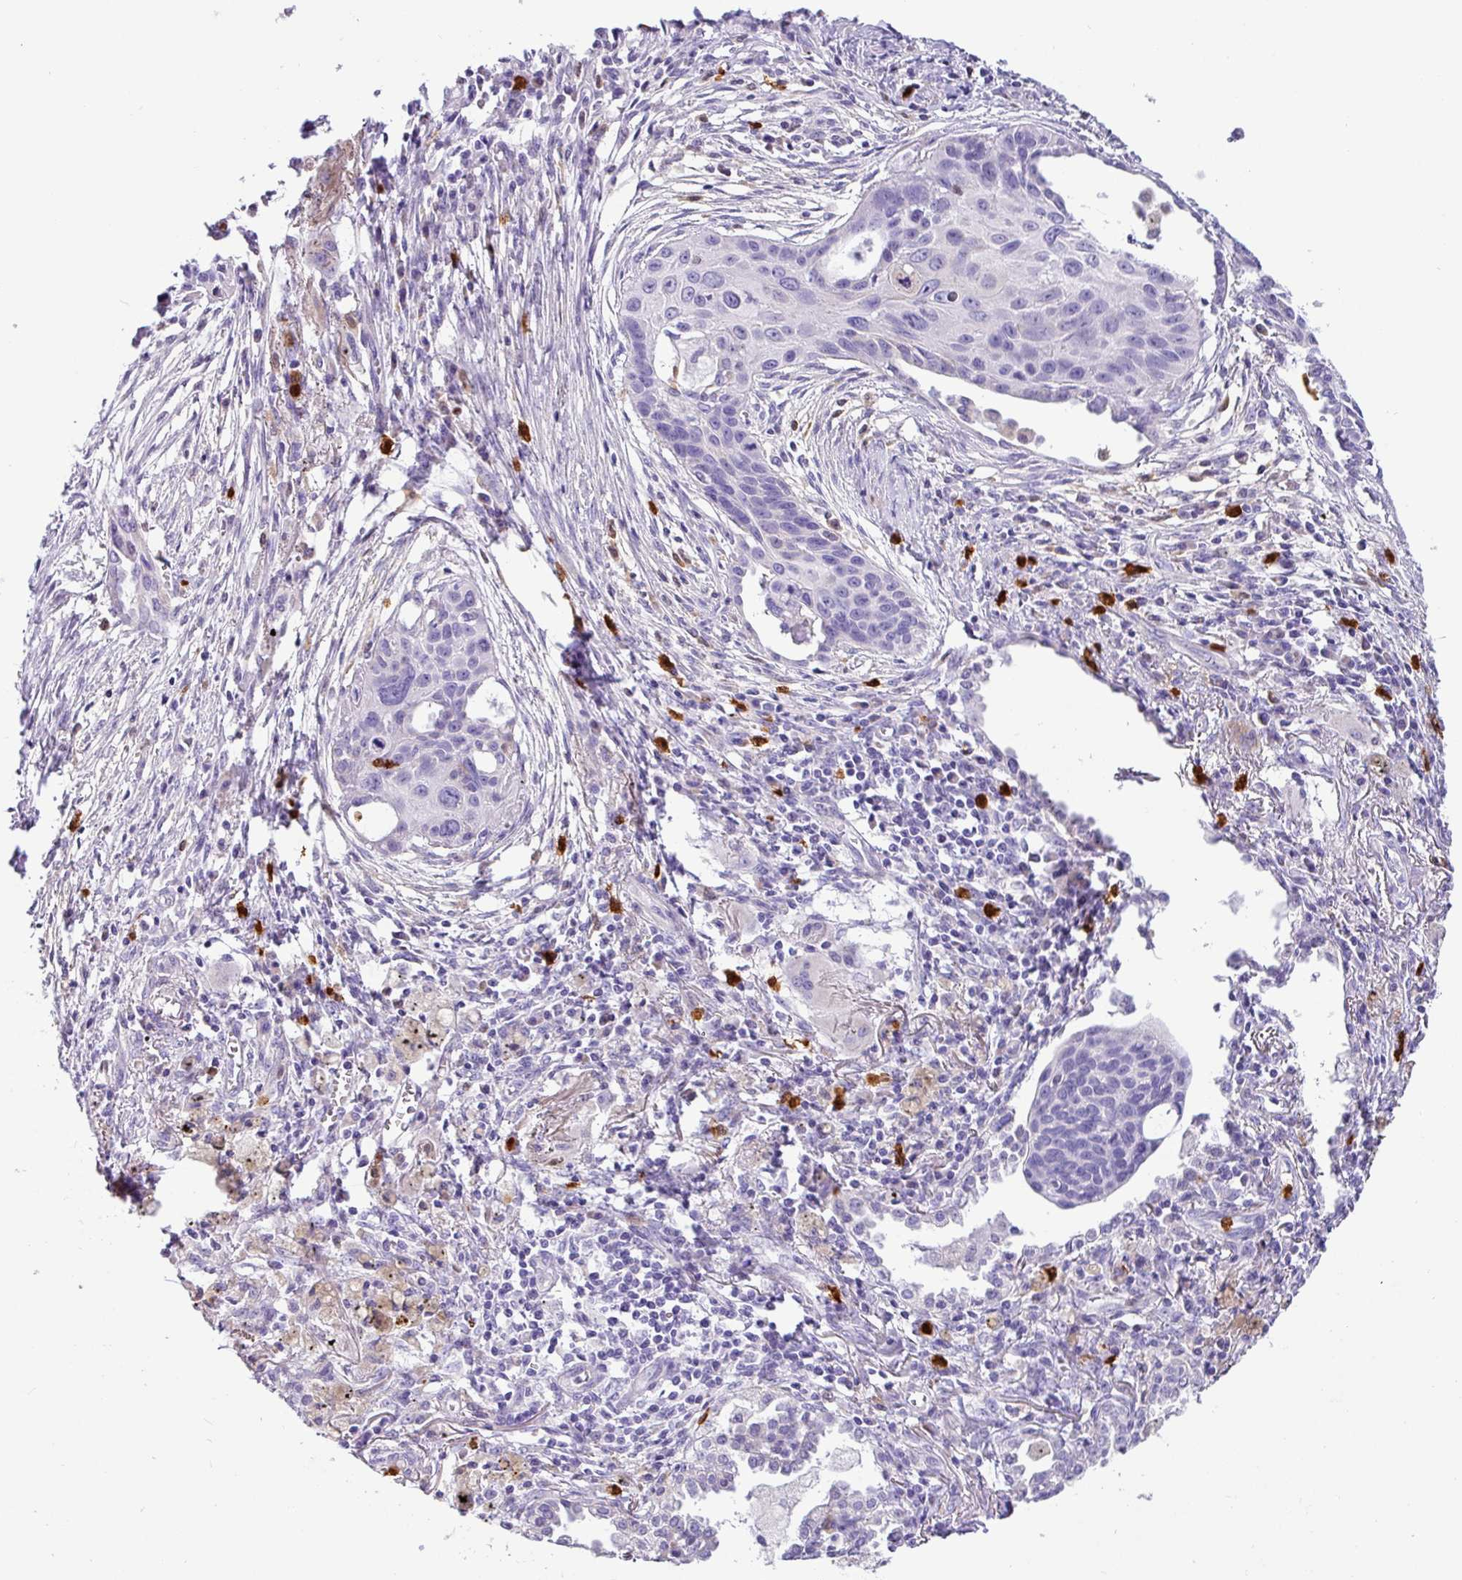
{"staining": {"intensity": "negative", "quantity": "none", "location": "none"}, "tissue": "lung cancer", "cell_type": "Tumor cells", "image_type": "cancer", "snomed": [{"axis": "morphology", "description": "Squamous cell carcinoma, NOS"}, {"axis": "topography", "description": "Lung"}], "caption": "The histopathology image displays no staining of tumor cells in lung cancer (squamous cell carcinoma). (Immunohistochemistry (ihc), brightfield microscopy, high magnification).", "gene": "SH2D3C", "patient": {"sex": "male", "age": 71}}